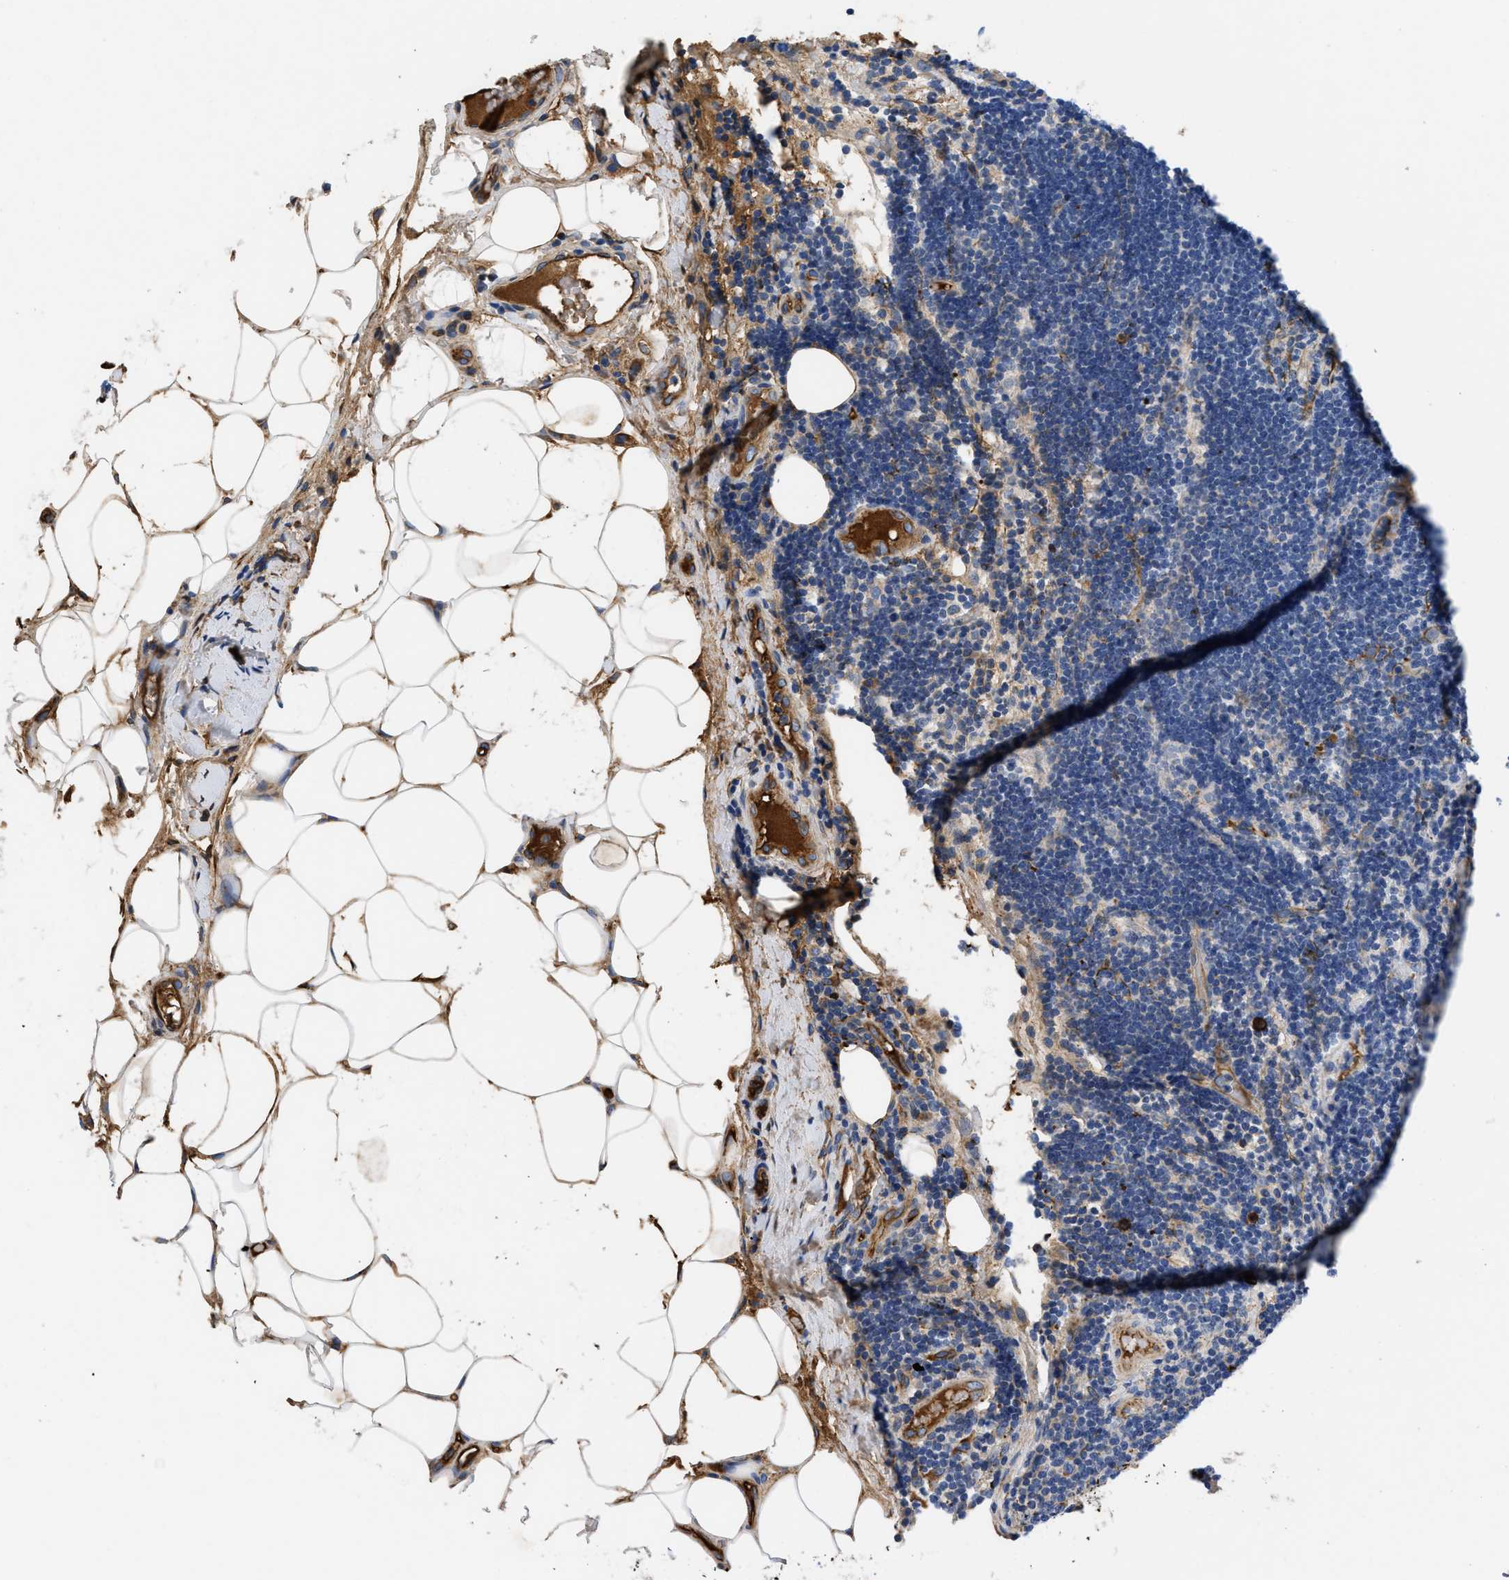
{"staining": {"intensity": "negative", "quantity": "none", "location": "none"}, "tissue": "lymphoma", "cell_type": "Tumor cells", "image_type": "cancer", "snomed": [{"axis": "morphology", "description": "Malignant lymphoma, non-Hodgkin's type, Low grade"}, {"axis": "topography", "description": "Lymph node"}], "caption": "Immunohistochemistry of human malignant lymphoma, non-Hodgkin's type (low-grade) reveals no expression in tumor cells. Brightfield microscopy of immunohistochemistry (IHC) stained with DAB (brown) and hematoxylin (blue), captured at high magnification.", "gene": "HSPG2", "patient": {"sex": "male", "age": 83}}